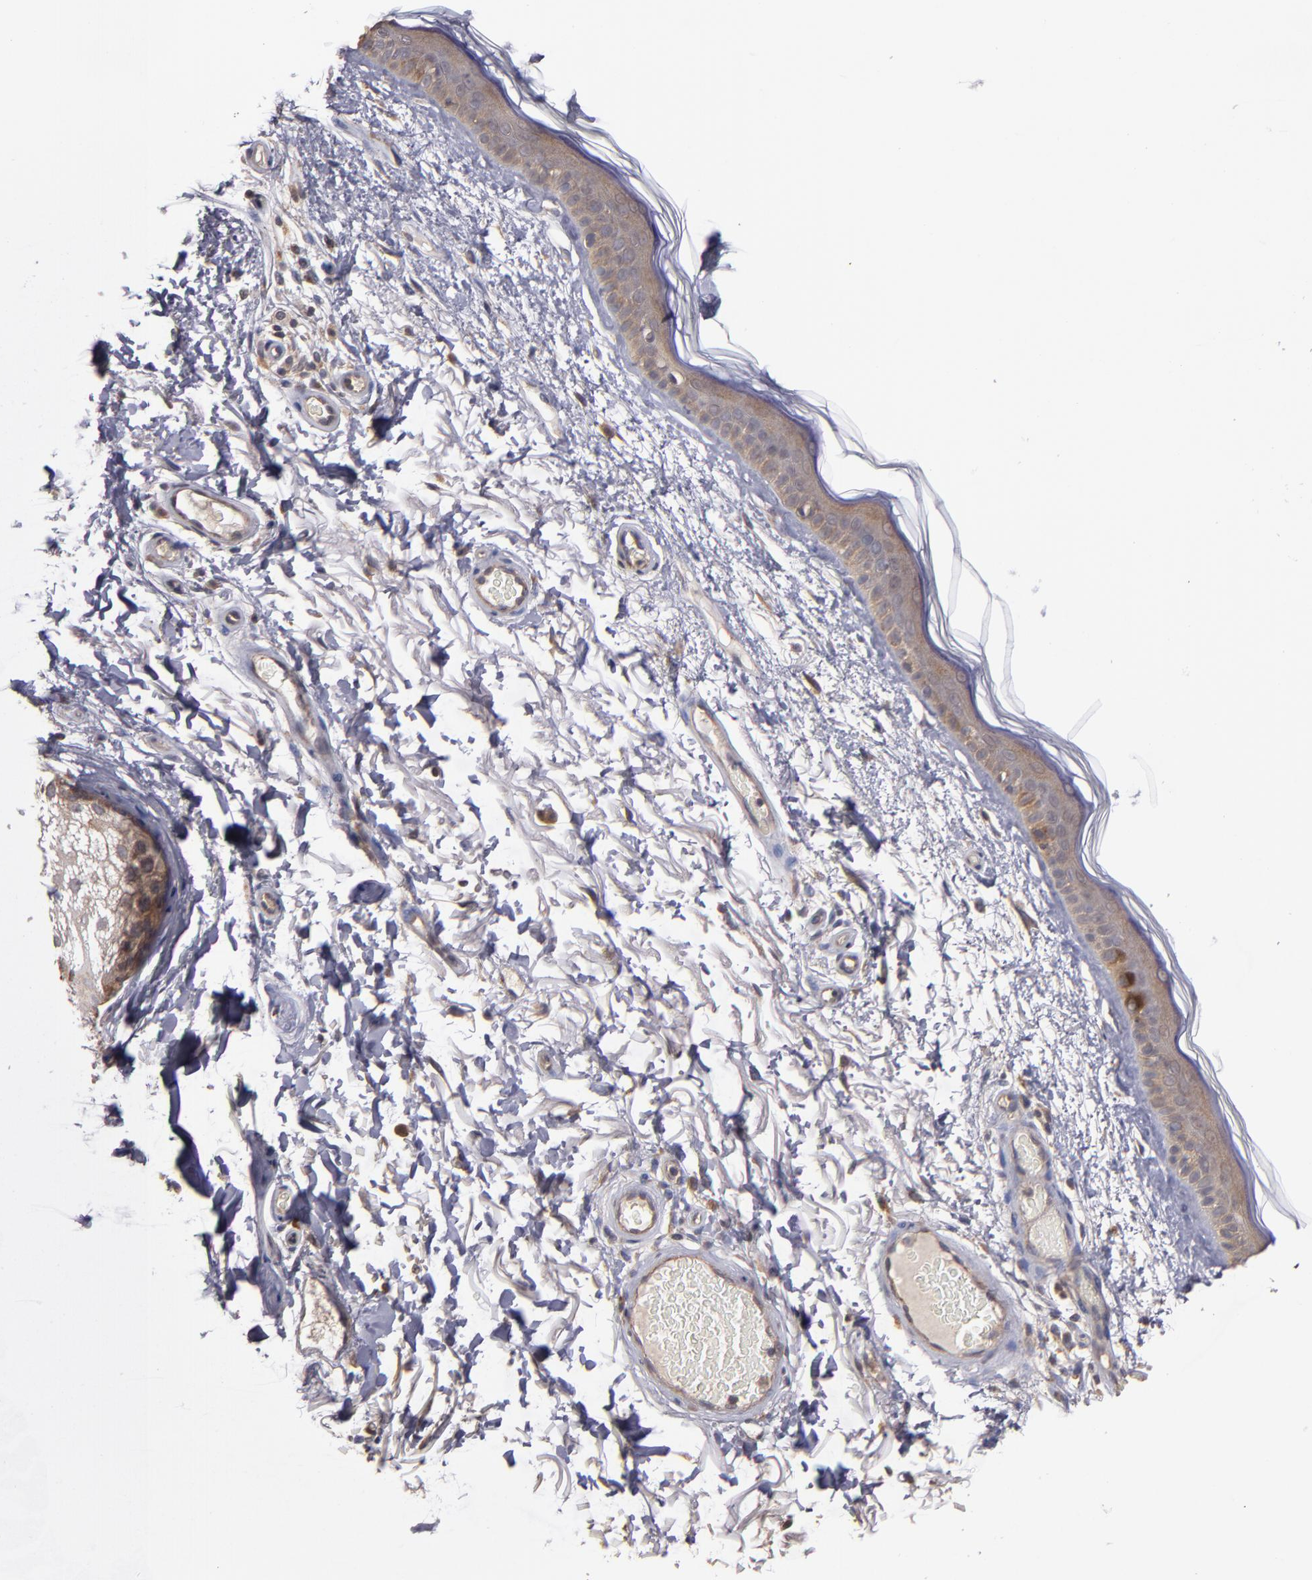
{"staining": {"intensity": "negative", "quantity": "none", "location": "none"}, "tissue": "skin", "cell_type": "Fibroblasts", "image_type": "normal", "snomed": [{"axis": "morphology", "description": "Normal tissue, NOS"}, {"axis": "topography", "description": "Skin"}], "caption": "Skin stained for a protein using IHC exhibits no staining fibroblasts.", "gene": "CTSO", "patient": {"sex": "male", "age": 63}}